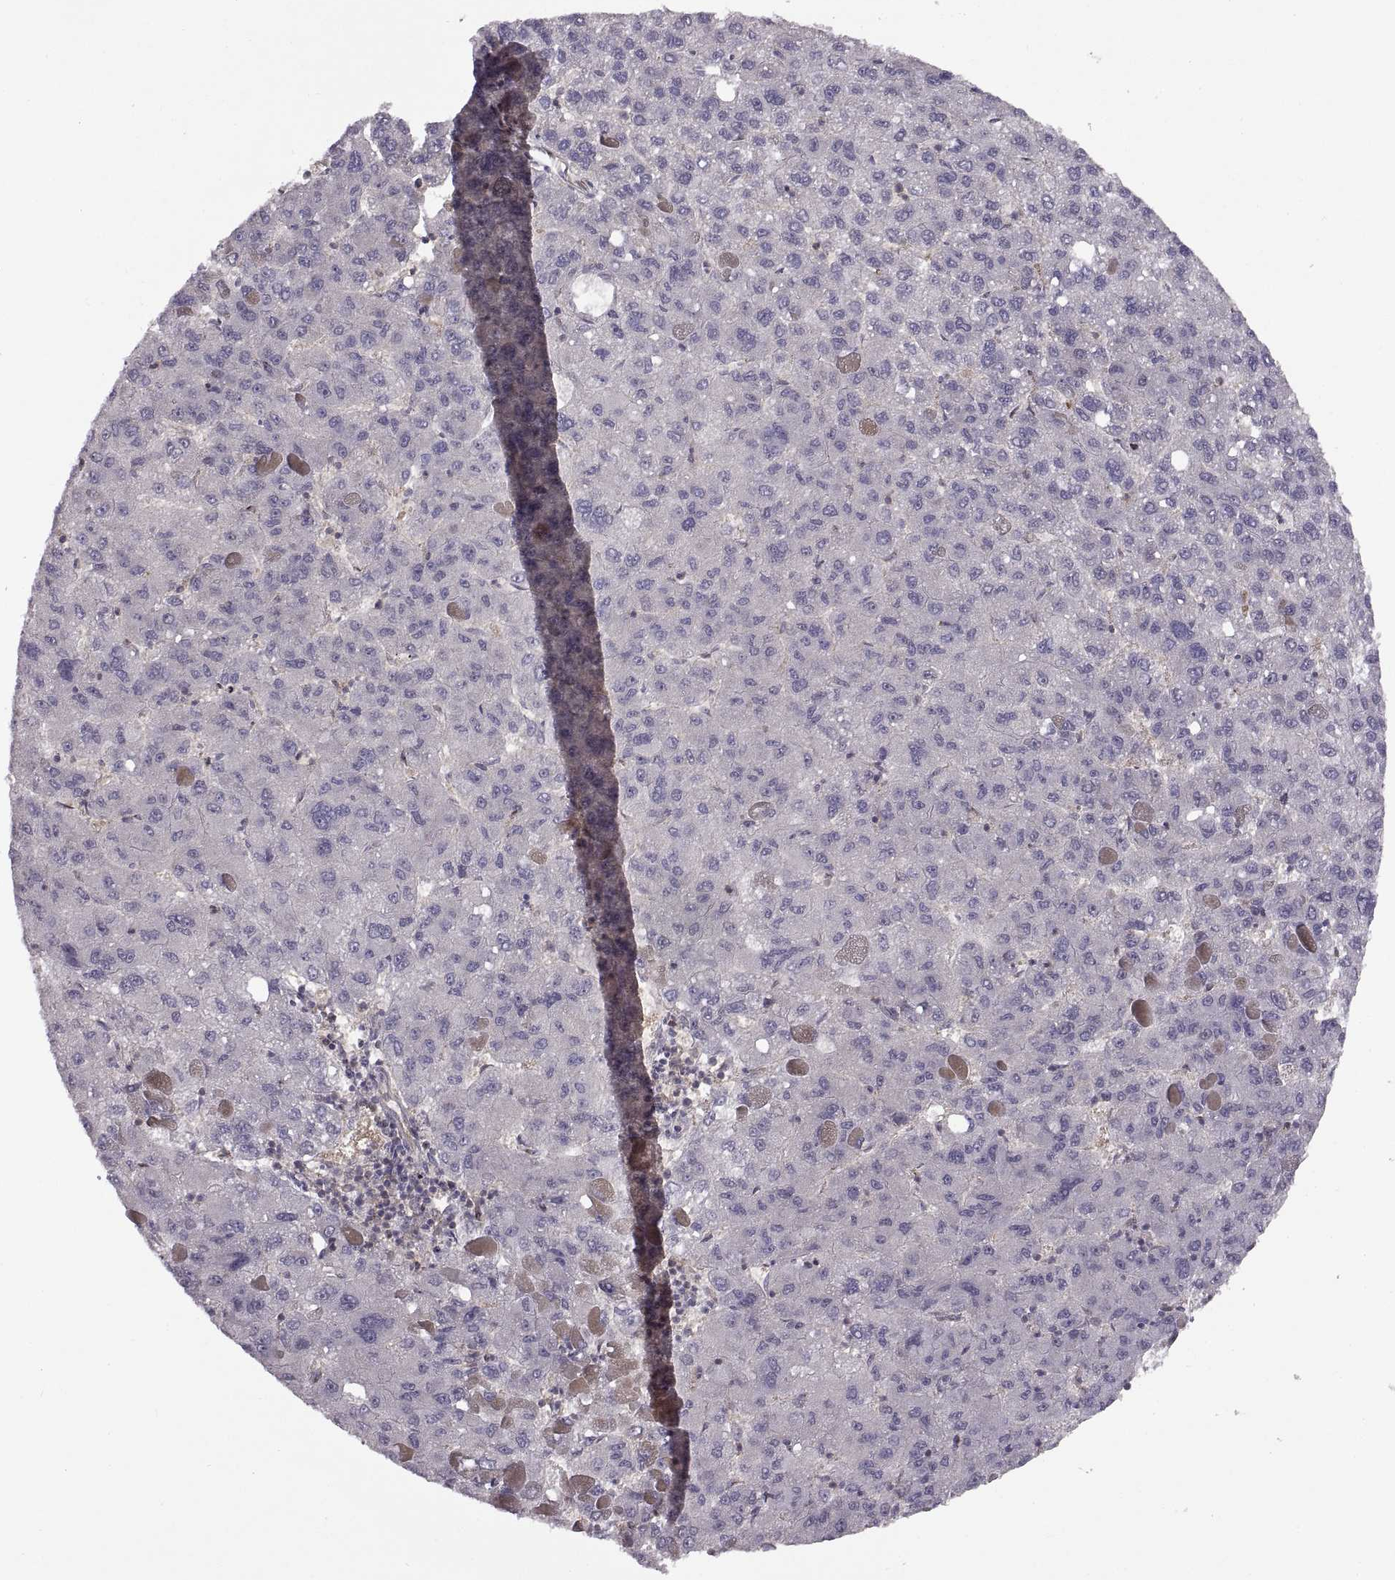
{"staining": {"intensity": "negative", "quantity": "none", "location": "none"}, "tissue": "liver cancer", "cell_type": "Tumor cells", "image_type": "cancer", "snomed": [{"axis": "morphology", "description": "Carcinoma, Hepatocellular, NOS"}, {"axis": "topography", "description": "Liver"}], "caption": "Tumor cells are negative for protein expression in human hepatocellular carcinoma (liver). Nuclei are stained in blue.", "gene": "NMNAT2", "patient": {"sex": "female", "age": 82}}